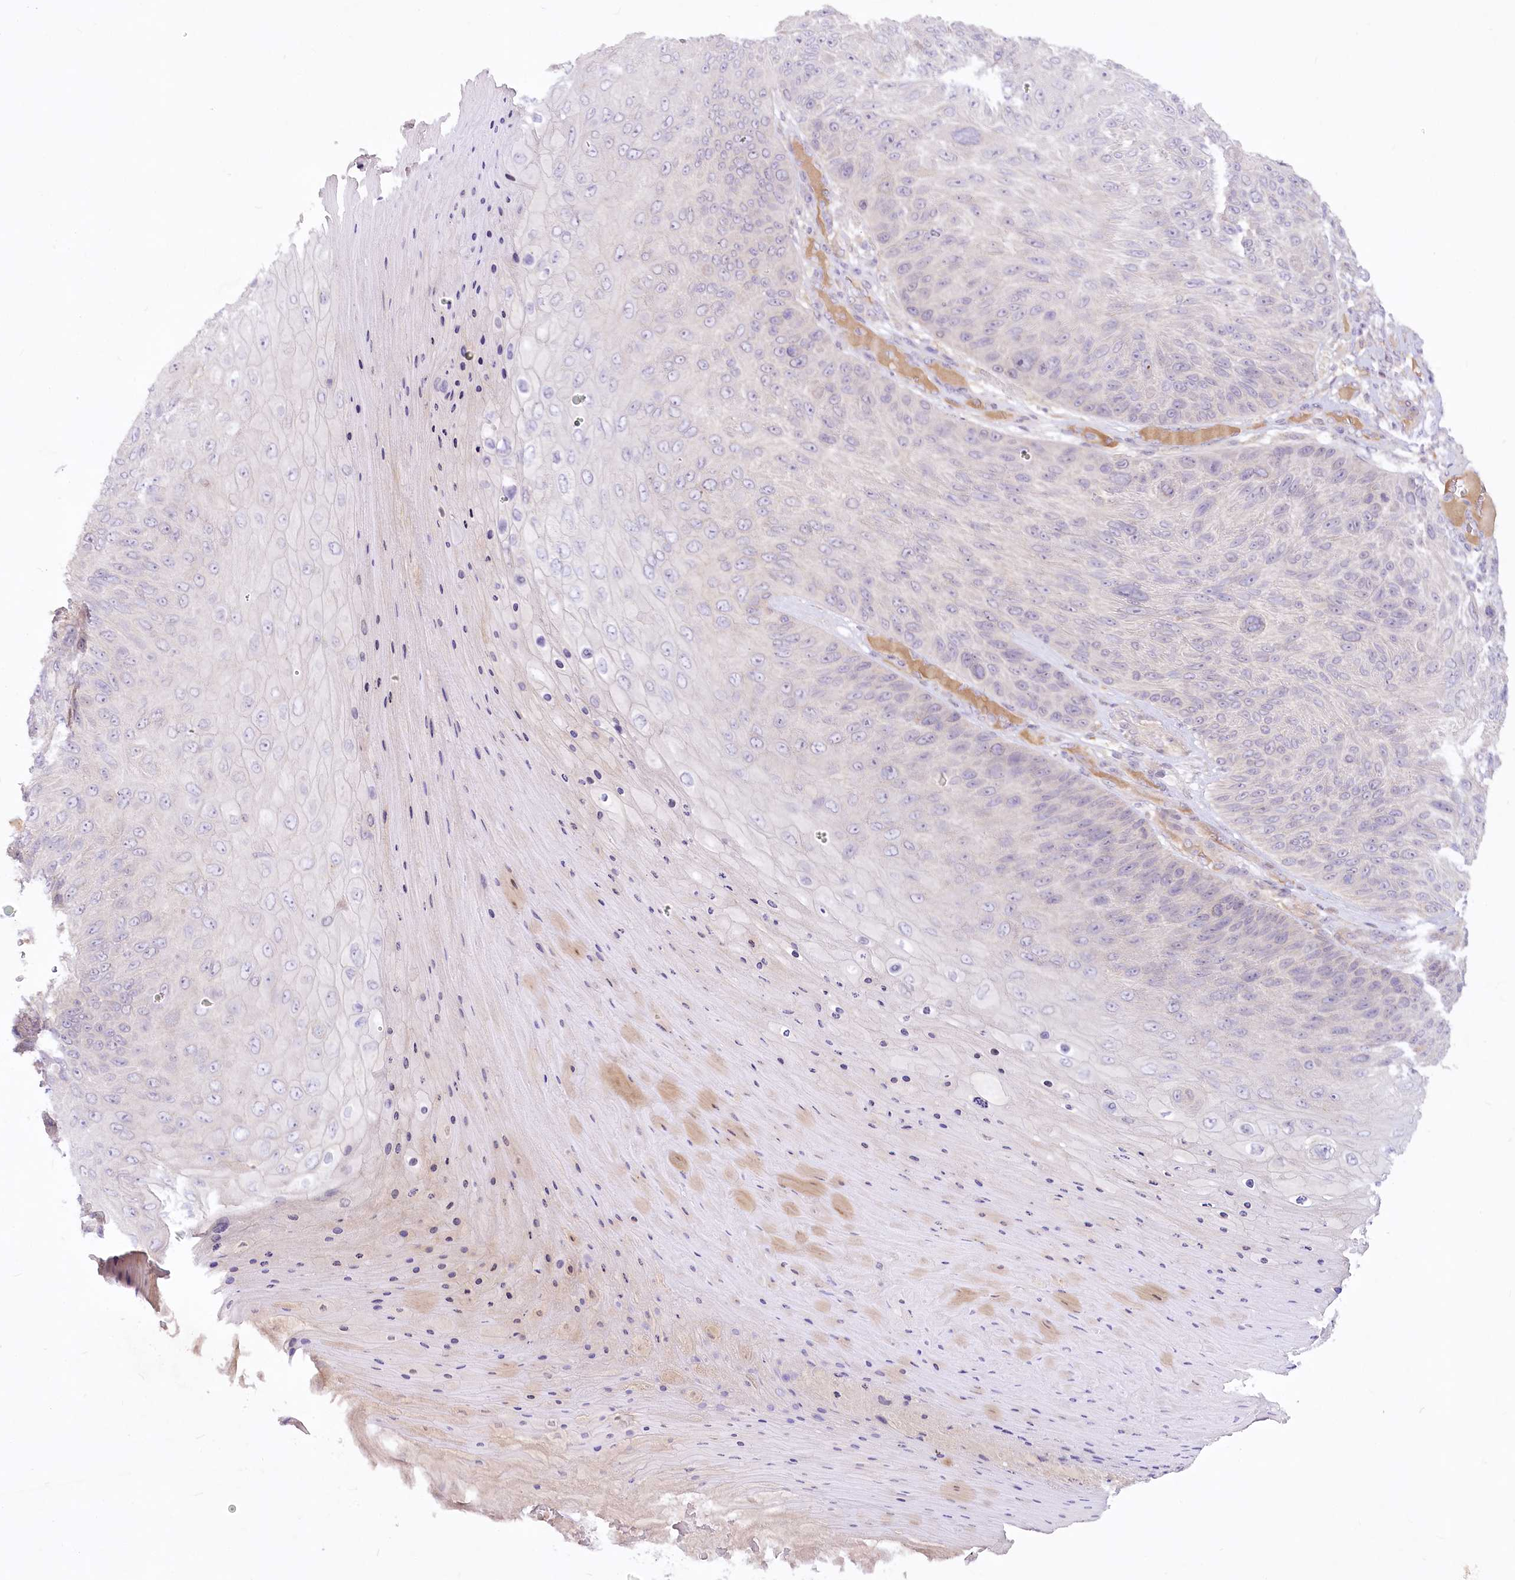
{"staining": {"intensity": "negative", "quantity": "none", "location": "none"}, "tissue": "skin cancer", "cell_type": "Tumor cells", "image_type": "cancer", "snomed": [{"axis": "morphology", "description": "Squamous cell carcinoma, NOS"}, {"axis": "topography", "description": "Skin"}], "caption": "A photomicrograph of human squamous cell carcinoma (skin) is negative for staining in tumor cells.", "gene": "EFHC2", "patient": {"sex": "female", "age": 88}}